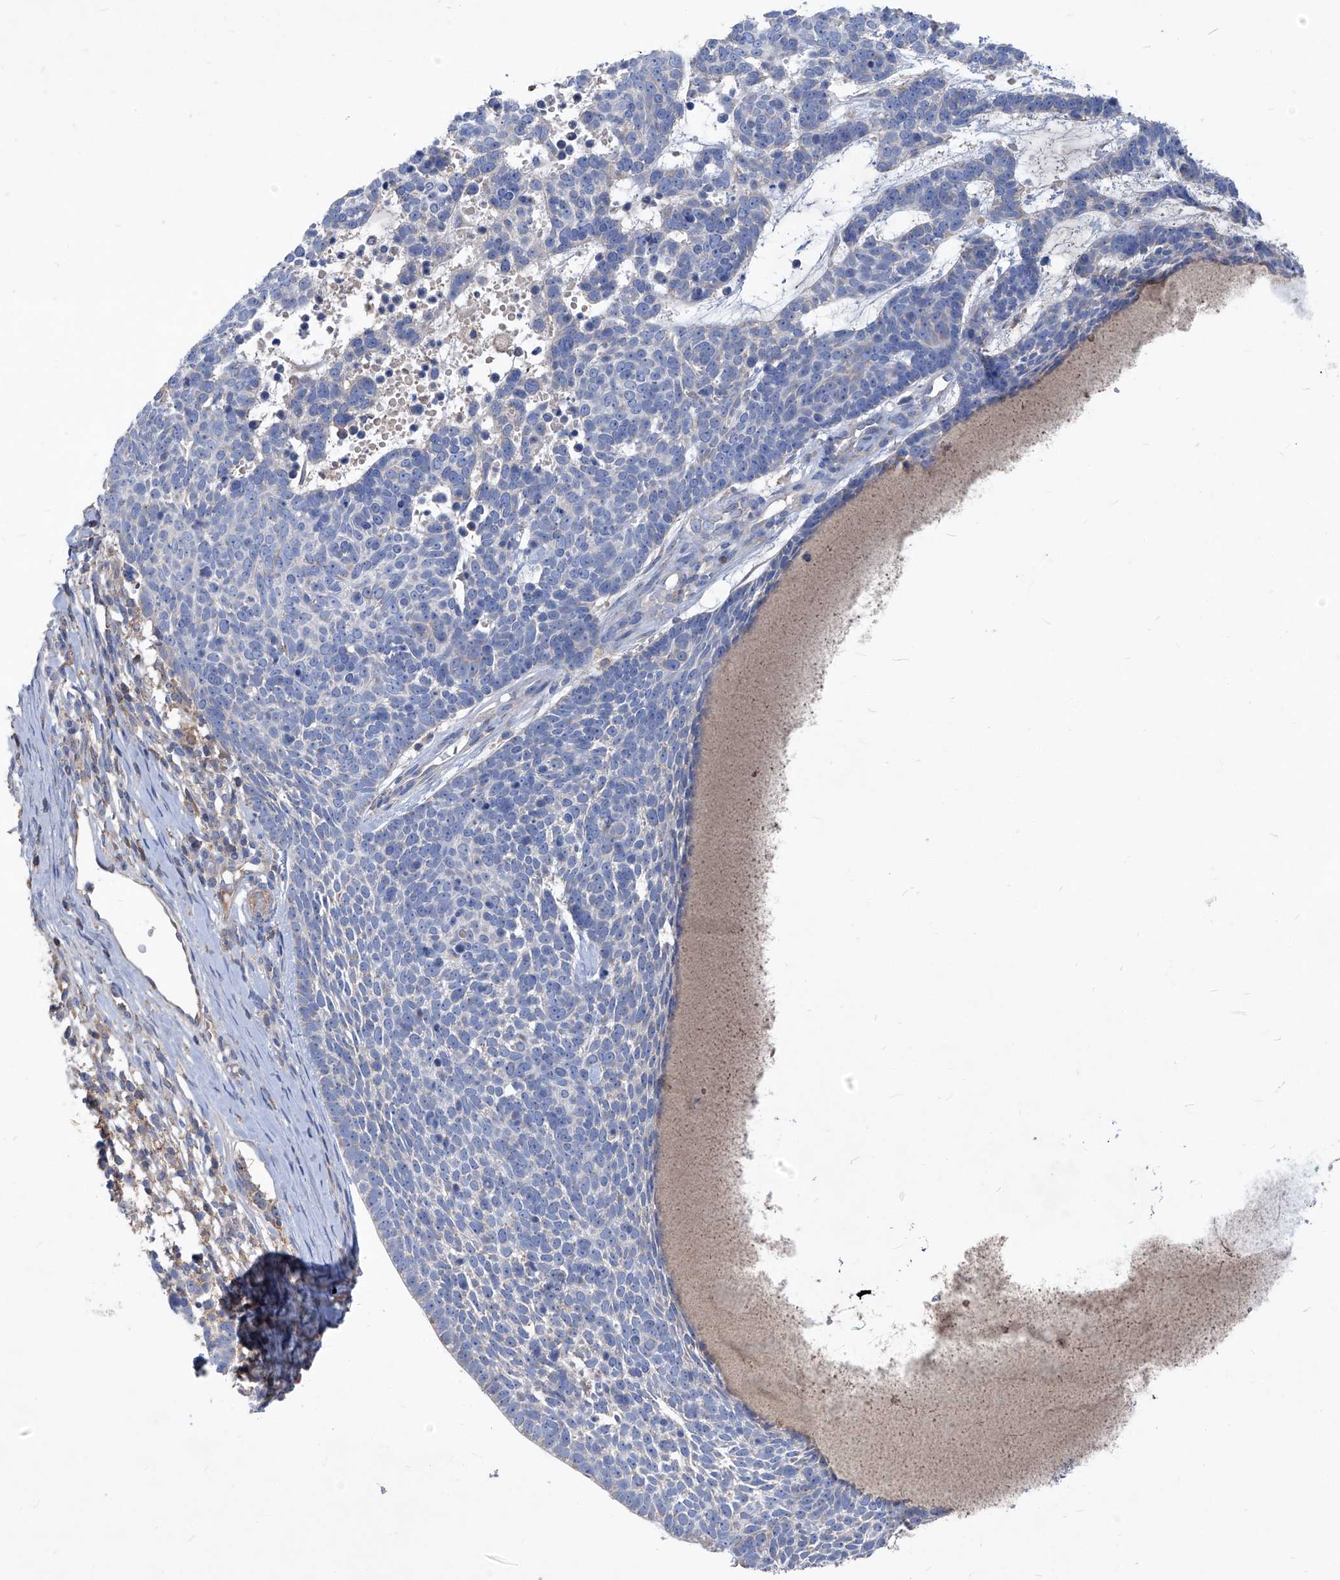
{"staining": {"intensity": "negative", "quantity": "none", "location": "none"}, "tissue": "skin cancer", "cell_type": "Tumor cells", "image_type": "cancer", "snomed": [{"axis": "morphology", "description": "Basal cell carcinoma"}, {"axis": "topography", "description": "Skin"}], "caption": "High magnification brightfield microscopy of basal cell carcinoma (skin) stained with DAB (brown) and counterstained with hematoxylin (blue): tumor cells show no significant staining.", "gene": "EPHA8", "patient": {"sex": "female", "age": 81}}